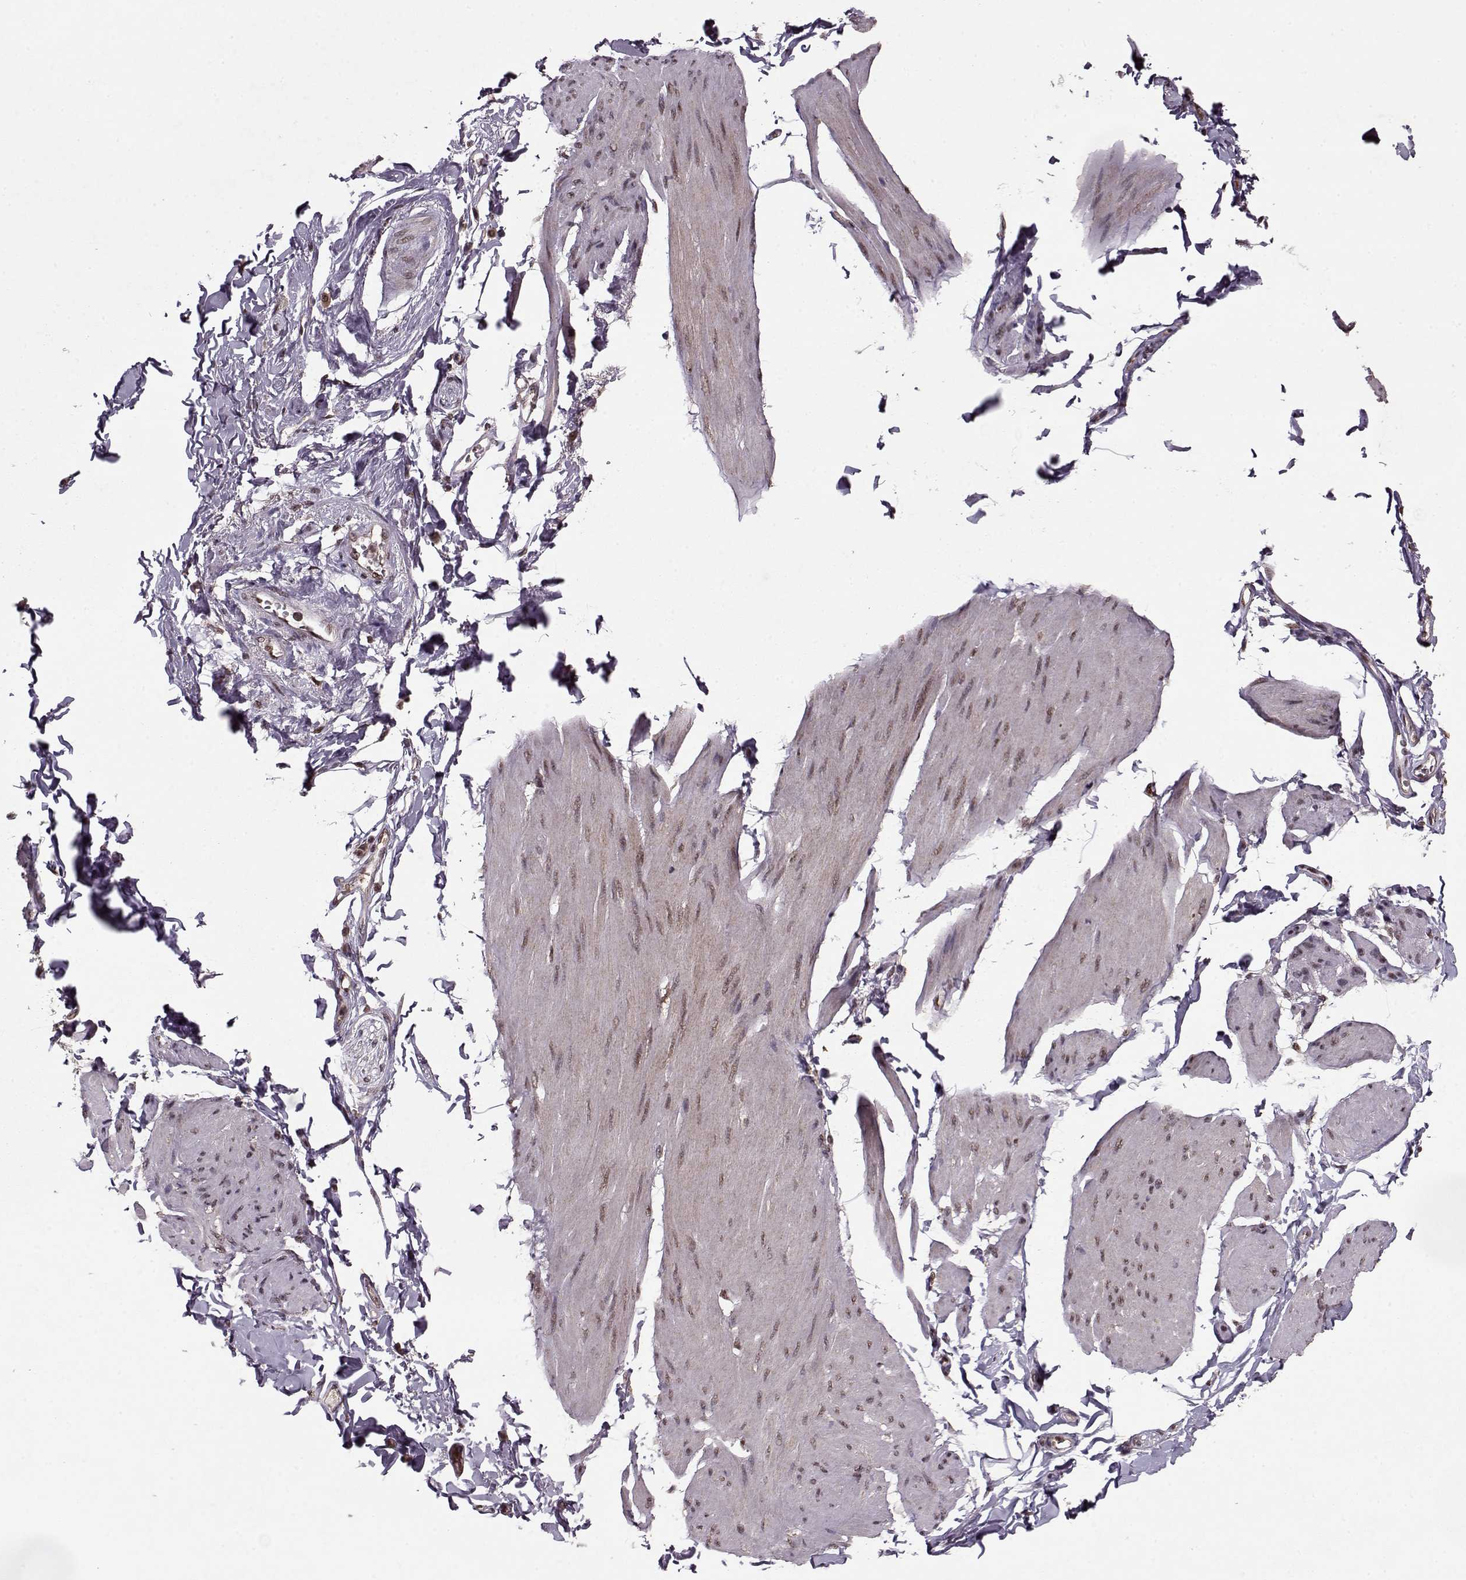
{"staining": {"intensity": "weak", "quantity": "25%-75%", "location": "nuclear"}, "tissue": "smooth muscle", "cell_type": "Smooth muscle cells", "image_type": "normal", "snomed": [{"axis": "morphology", "description": "Normal tissue, NOS"}, {"axis": "topography", "description": "Adipose tissue"}, {"axis": "topography", "description": "Smooth muscle"}, {"axis": "topography", "description": "Peripheral nerve tissue"}], "caption": "This histopathology image demonstrates immunohistochemistry staining of normal smooth muscle, with low weak nuclear expression in about 25%-75% of smooth muscle cells.", "gene": "PSMA7", "patient": {"sex": "male", "age": 83}}